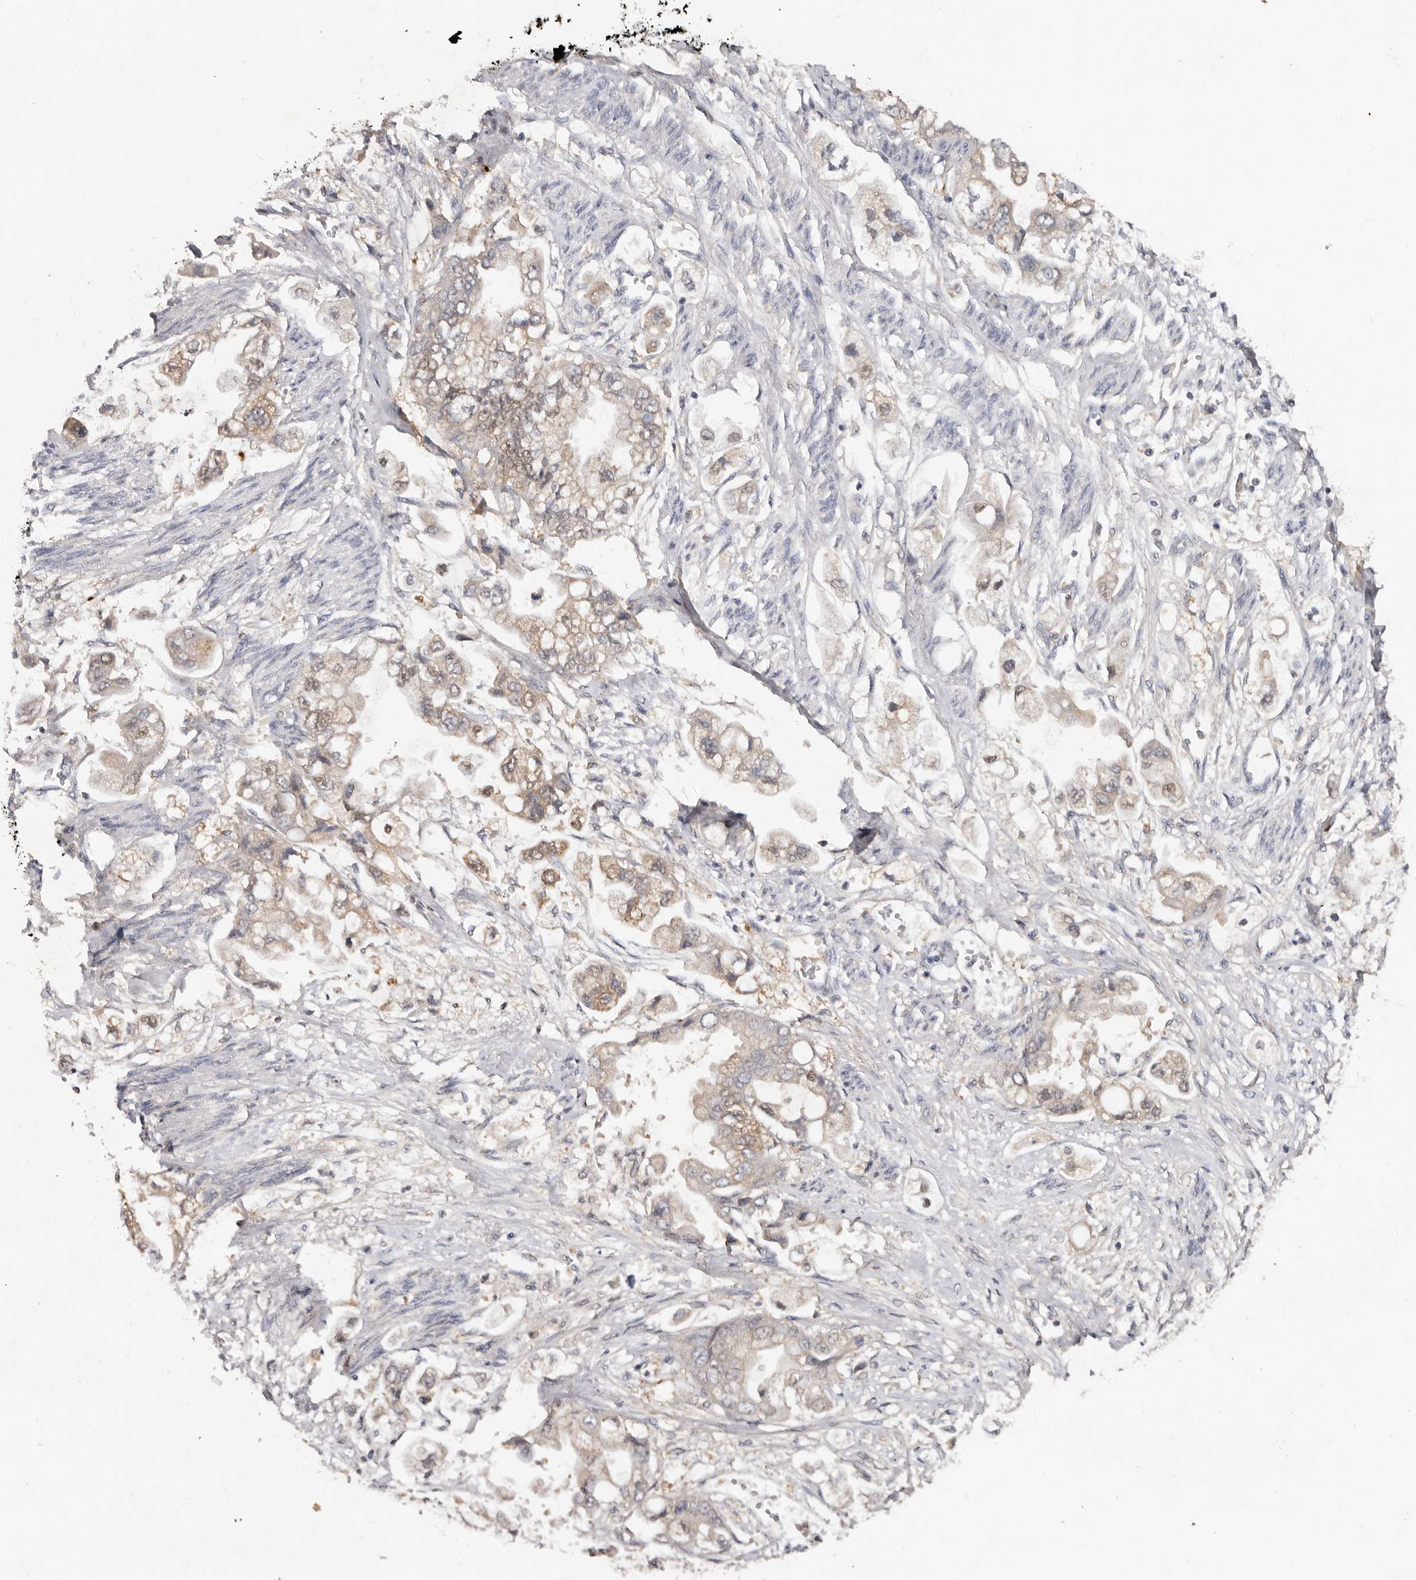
{"staining": {"intensity": "weak", "quantity": "25%-75%", "location": "cytoplasmic/membranous"}, "tissue": "stomach cancer", "cell_type": "Tumor cells", "image_type": "cancer", "snomed": [{"axis": "morphology", "description": "Adenocarcinoma, NOS"}, {"axis": "topography", "description": "Stomach"}], "caption": "Immunohistochemistry (DAB) staining of human stomach cancer reveals weak cytoplasmic/membranous protein staining in approximately 25%-75% of tumor cells.", "gene": "EDEM1", "patient": {"sex": "male", "age": 62}}